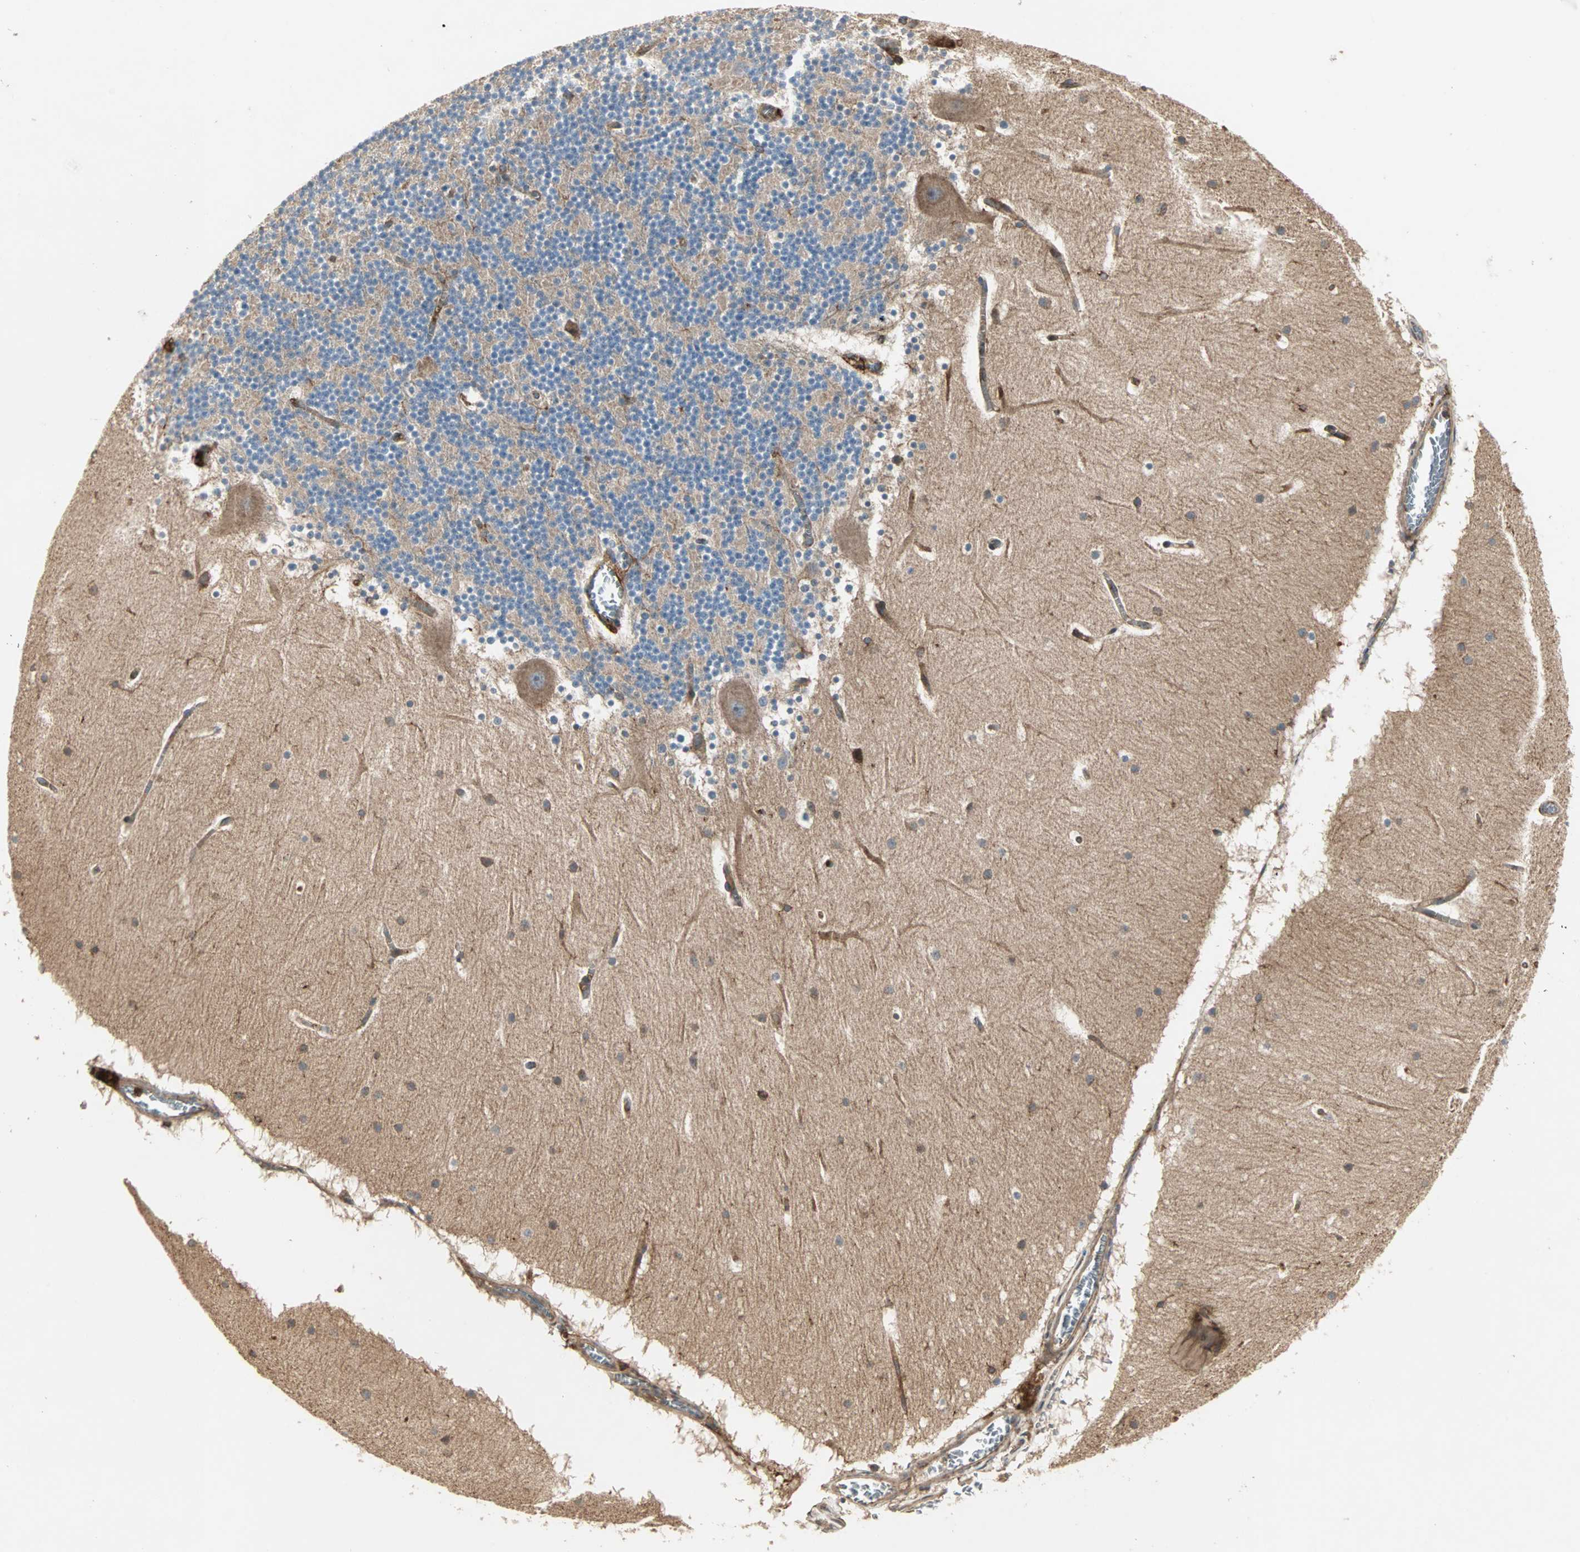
{"staining": {"intensity": "moderate", "quantity": "25%-75%", "location": "cytoplasmic/membranous"}, "tissue": "cerebellum", "cell_type": "Cells in granular layer", "image_type": "normal", "snomed": [{"axis": "morphology", "description": "Normal tissue, NOS"}, {"axis": "topography", "description": "Cerebellum"}], "caption": "A brown stain labels moderate cytoplasmic/membranous expression of a protein in cells in granular layer of benign human cerebellum. Using DAB (brown) and hematoxylin (blue) stains, captured at high magnification using brightfield microscopy.", "gene": "GNAI2", "patient": {"sex": "male", "age": 45}}